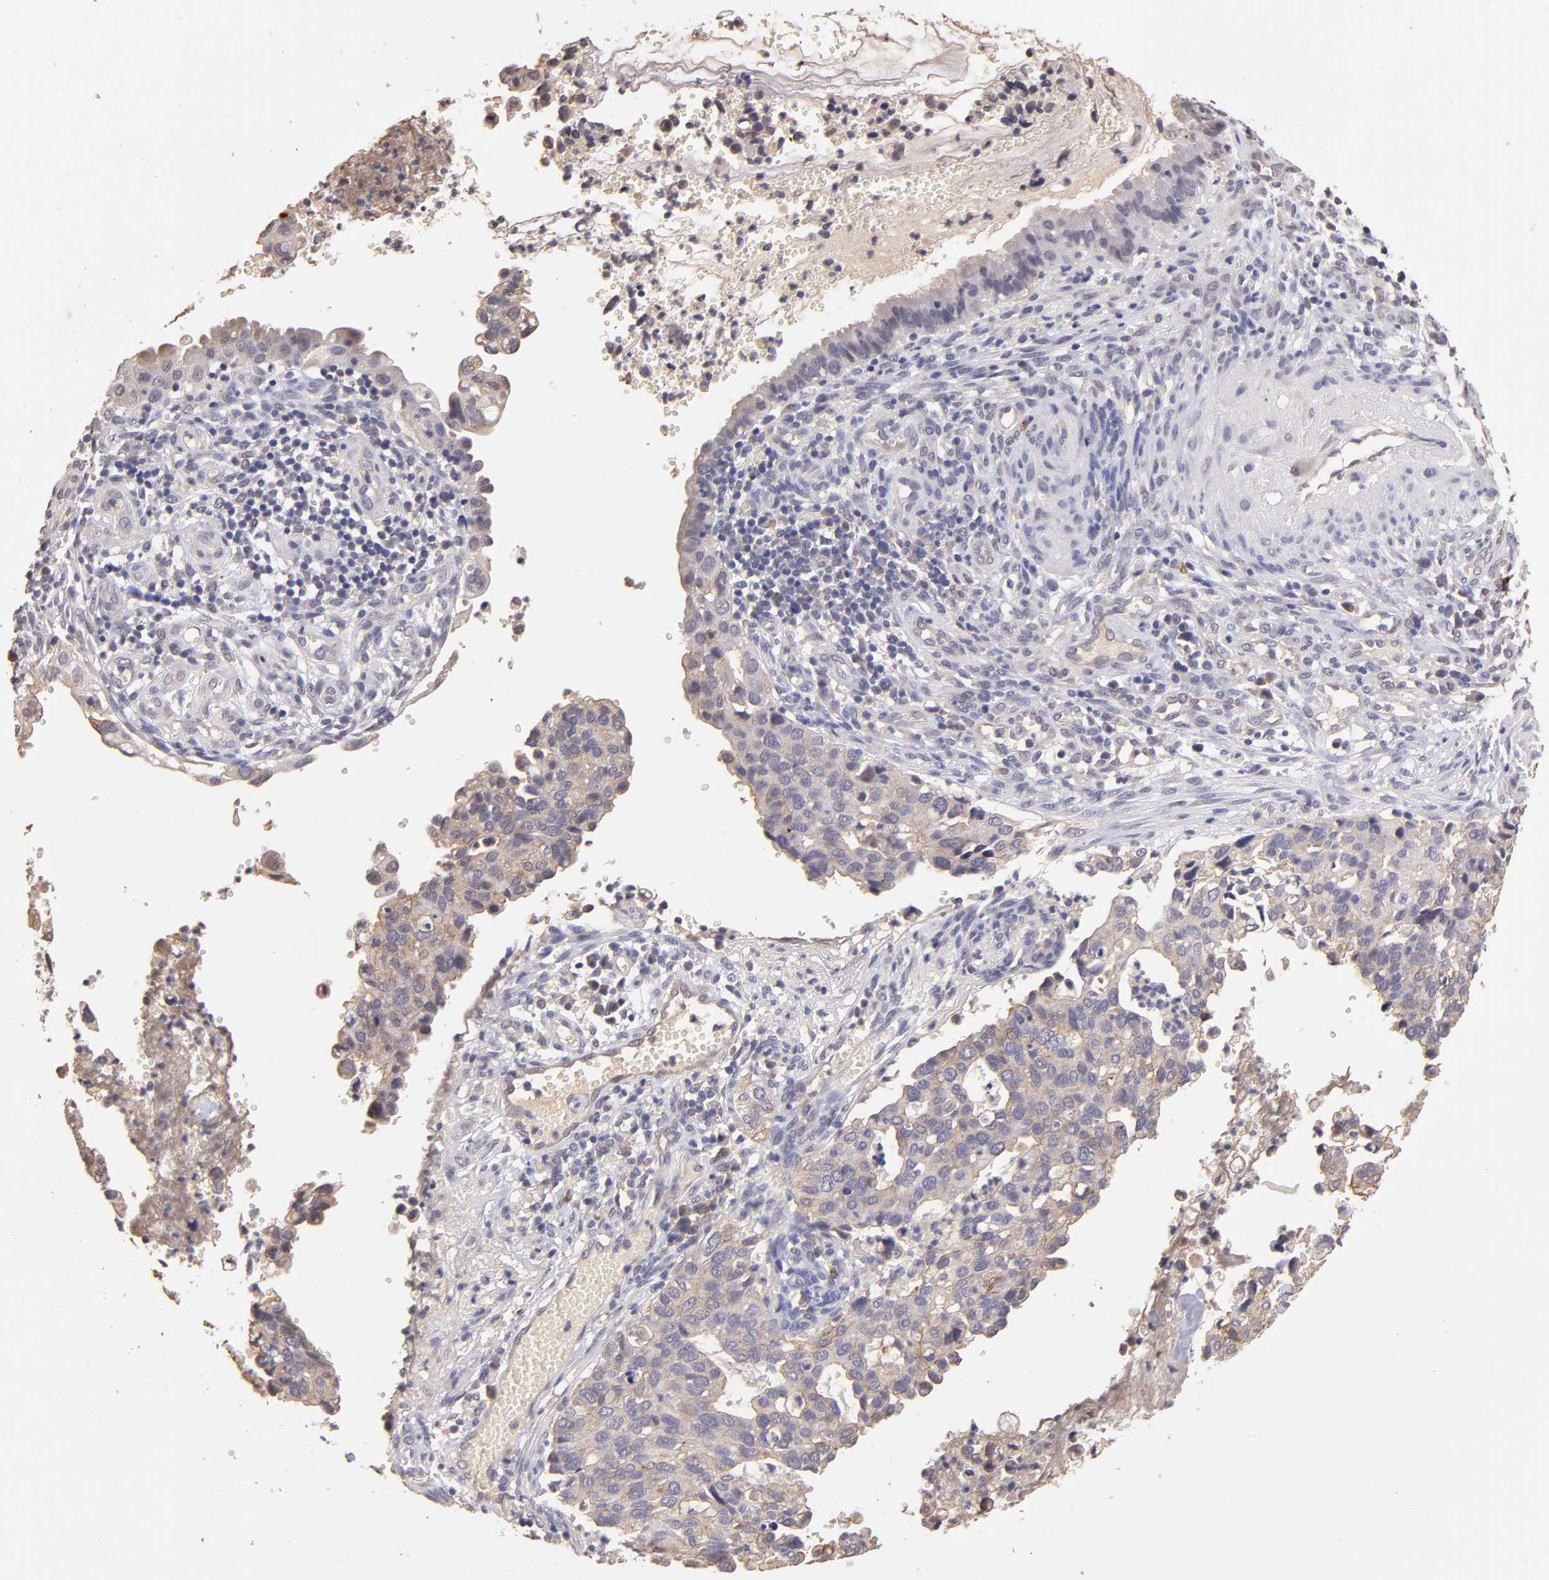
{"staining": {"intensity": "weak", "quantity": ">75%", "location": "cytoplasmic/membranous"}, "tissue": "cervical cancer", "cell_type": "Tumor cells", "image_type": "cancer", "snomed": [{"axis": "morphology", "description": "Normal tissue, NOS"}, {"axis": "morphology", "description": "Squamous cell carcinoma, NOS"}, {"axis": "topography", "description": "Cervix"}], "caption": "High-magnification brightfield microscopy of squamous cell carcinoma (cervical) stained with DAB (brown) and counterstained with hematoxylin (blue). tumor cells exhibit weak cytoplasmic/membranous positivity is seen in about>75% of cells. The staining is performed using DAB (3,3'-diaminobenzidine) brown chromogen to label protein expression. The nuclei are counter-stained blue using hematoxylin.", "gene": "RNASEL", "patient": {"sex": "female", "age": 45}}